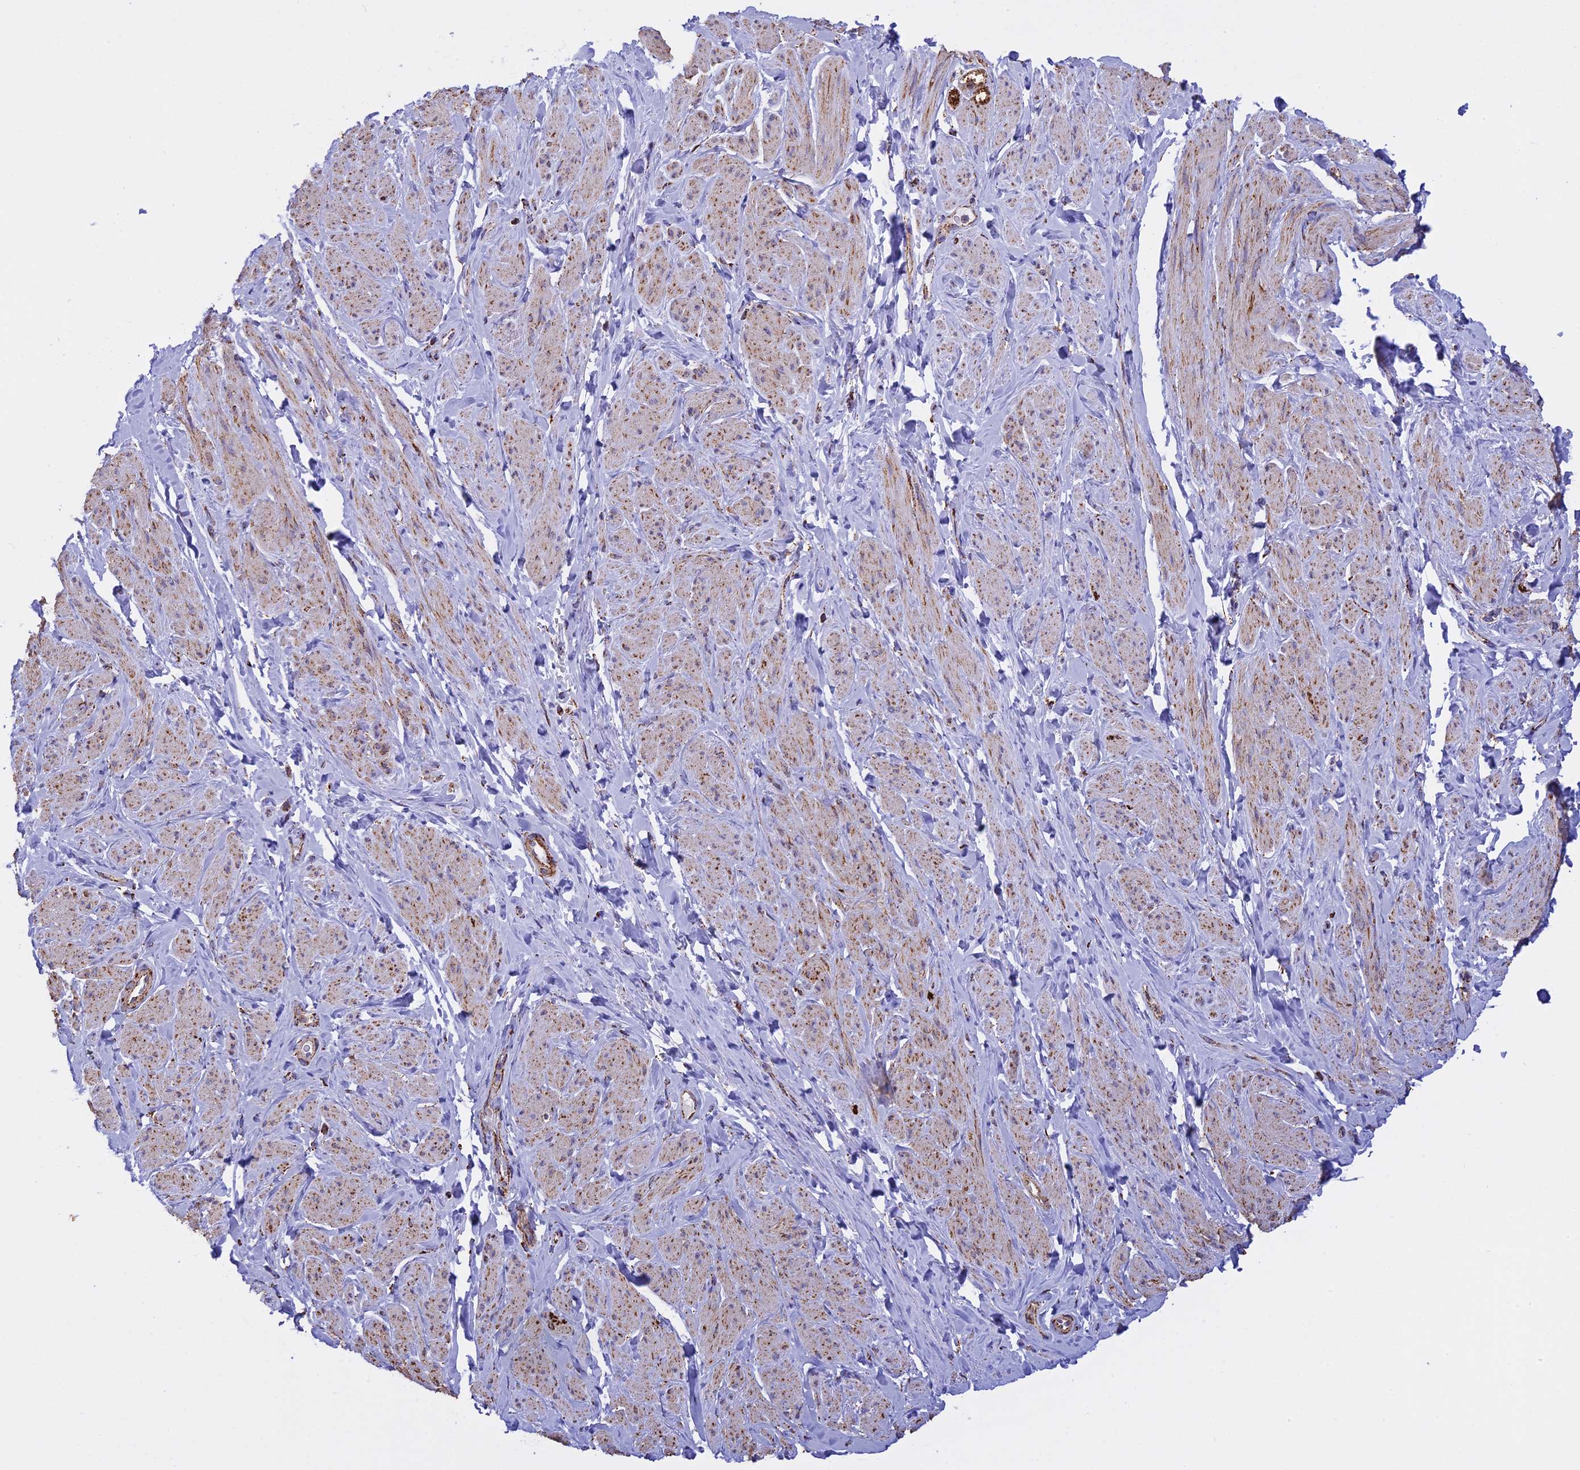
{"staining": {"intensity": "moderate", "quantity": "25%-75%", "location": "cytoplasmic/membranous"}, "tissue": "smooth muscle", "cell_type": "Smooth muscle cells", "image_type": "normal", "snomed": [{"axis": "morphology", "description": "Normal tissue, NOS"}, {"axis": "topography", "description": "Smooth muscle"}, {"axis": "topography", "description": "Peripheral nerve tissue"}], "caption": "Immunohistochemical staining of unremarkable human smooth muscle shows 25%-75% levels of moderate cytoplasmic/membranous protein staining in about 25%-75% of smooth muscle cells.", "gene": "KCNG1", "patient": {"sex": "male", "age": 69}}